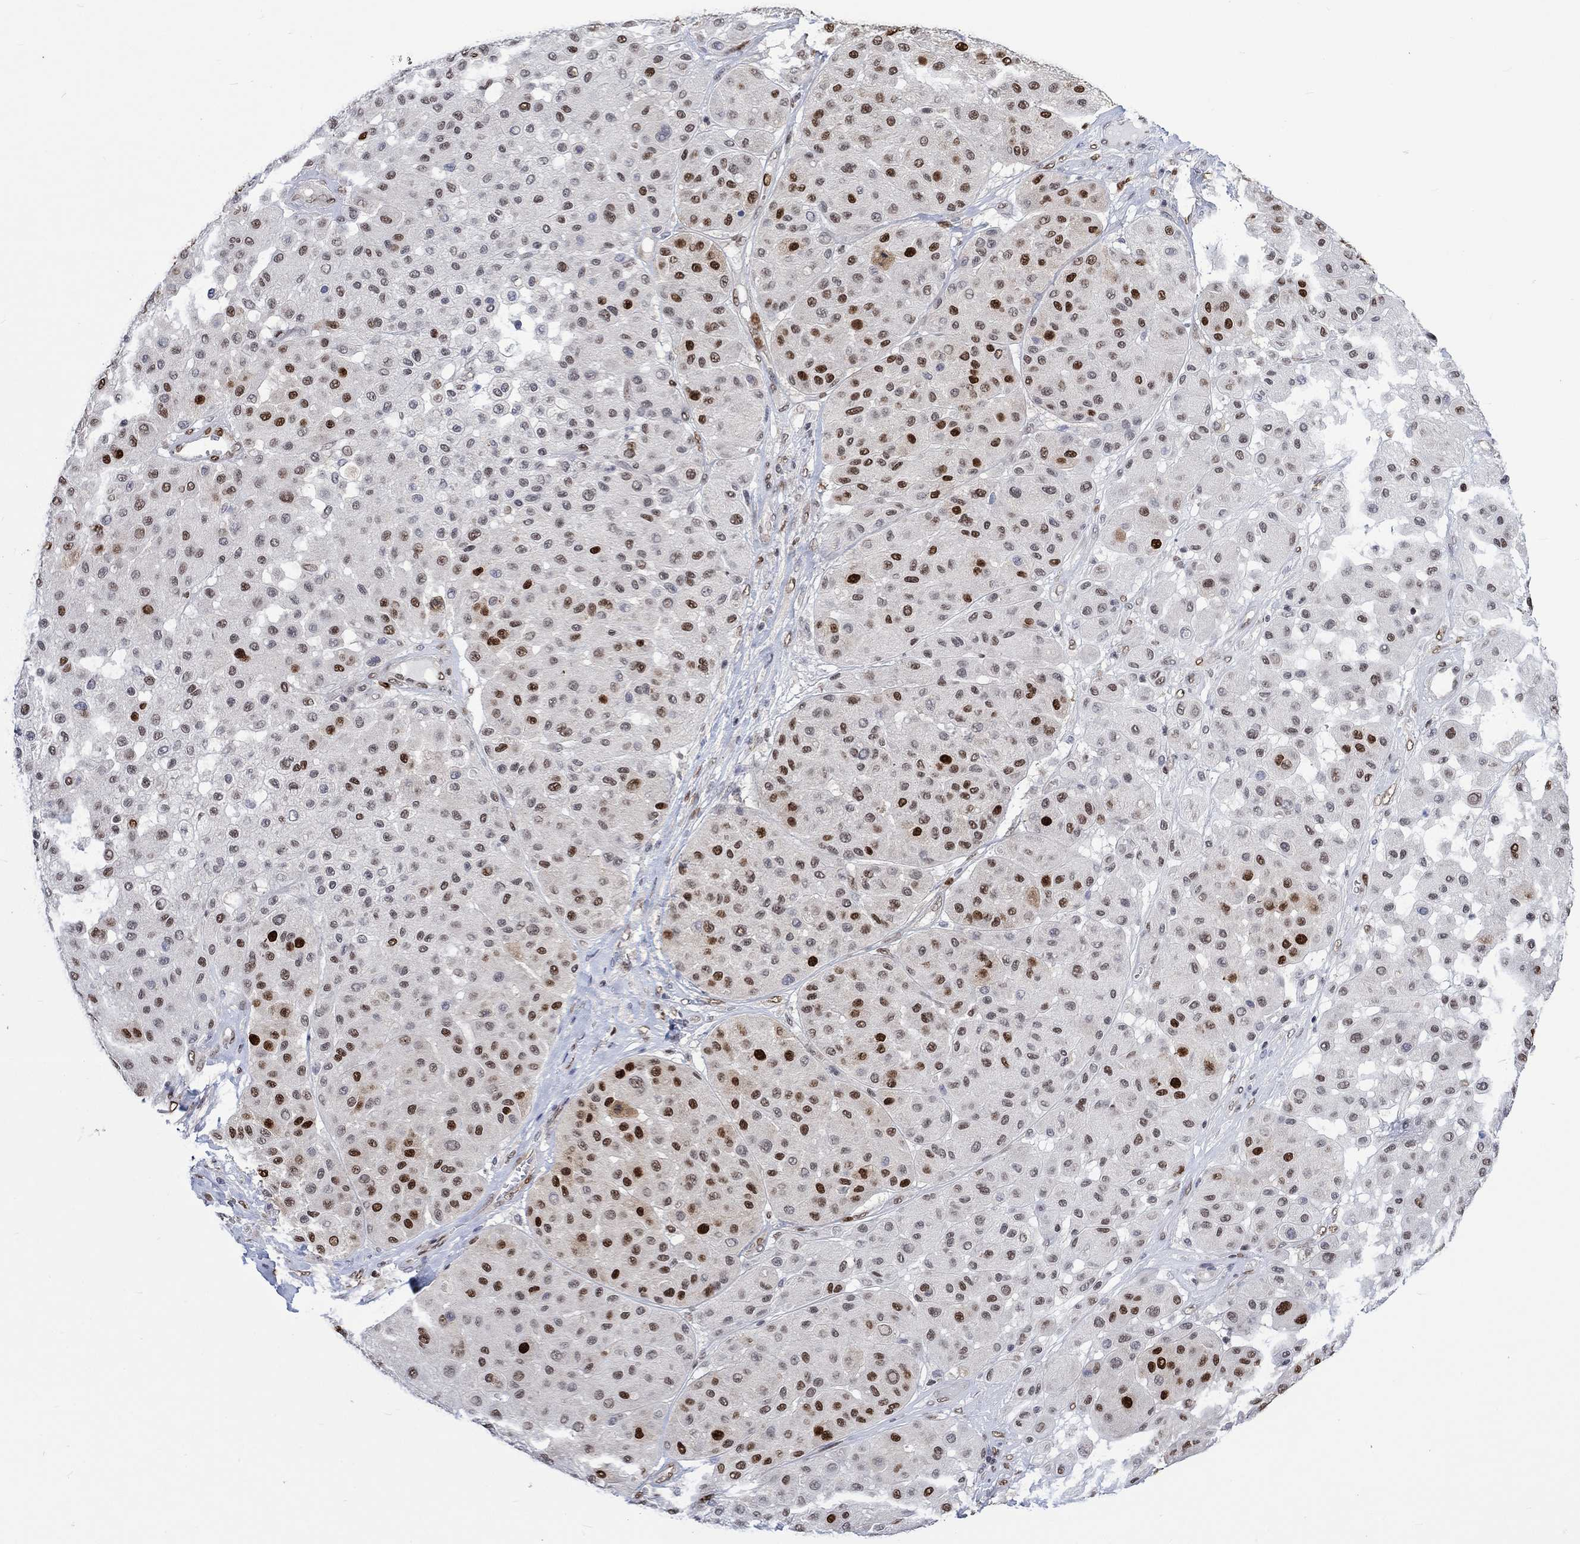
{"staining": {"intensity": "strong", "quantity": "<25%", "location": "nuclear"}, "tissue": "melanoma", "cell_type": "Tumor cells", "image_type": "cancer", "snomed": [{"axis": "morphology", "description": "Malignant melanoma, Metastatic site"}, {"axis": "topography", "description": "Smooth muscle"}], "caption": "Brown immunohistochemical staining in melanoma exhibits strong nuclear expression in about <25% of tumor cells.", "gene": "RAD54L2", "patient": {"sex": "male", "age": 41}}